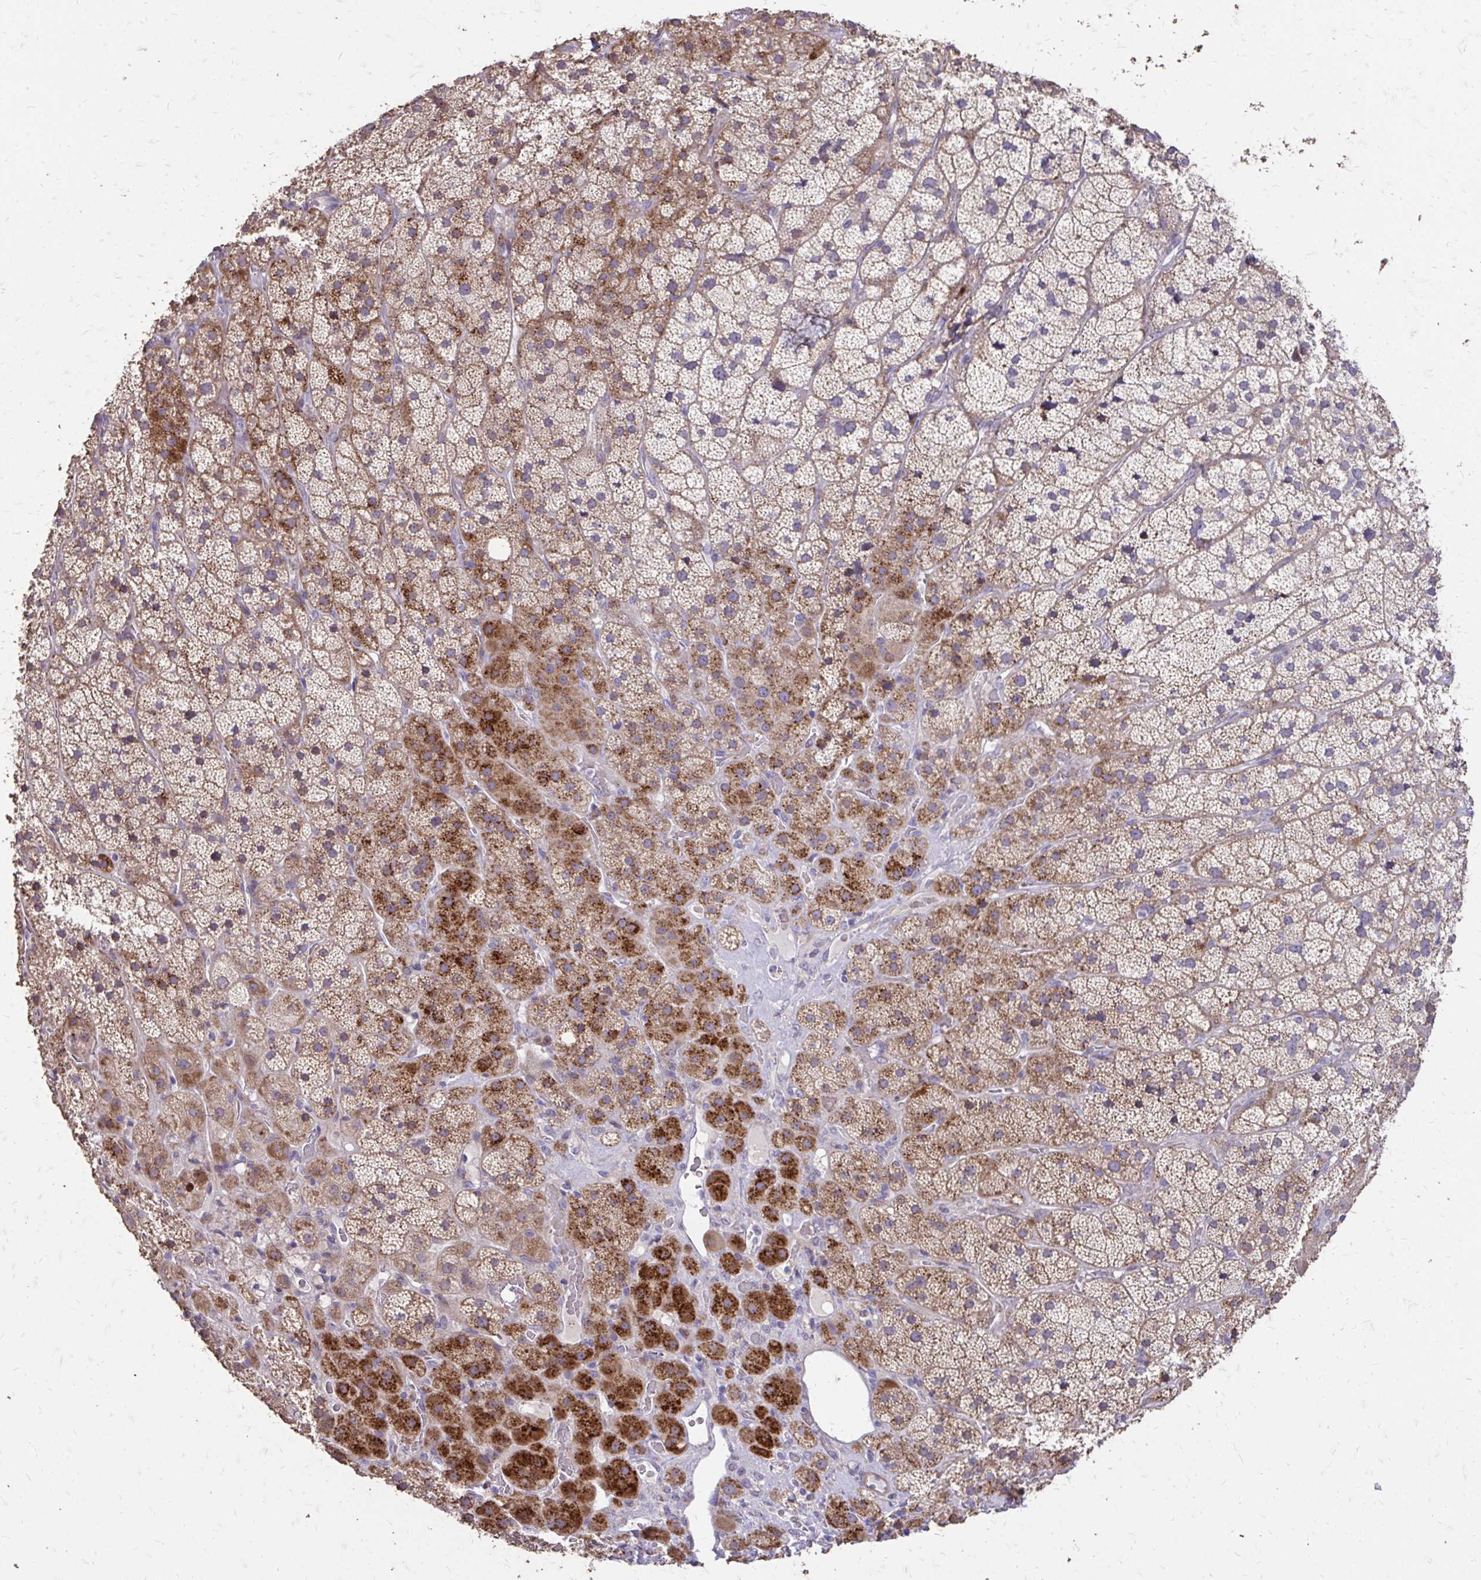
{"staining": {"intensity": "strong", "quantity": ">75%", "location": "cytoplasmic/membranous"}, "tissue": "adrenal gland", "cell_type": "Glandular cells", "image_type": "normal", "snomed": [{"axis": "morphology", "description": "Normal tissue, NOS"}, {"axis": "topography", "description": "Adrenal gland"}], "caption": "A brown stain highlights strong cytoplasmic/membranous expression of a protein in glandular cells of benign human adrenal gland.", "gene": "MYORG", "patient": {"sex": "male", "age": 57}}